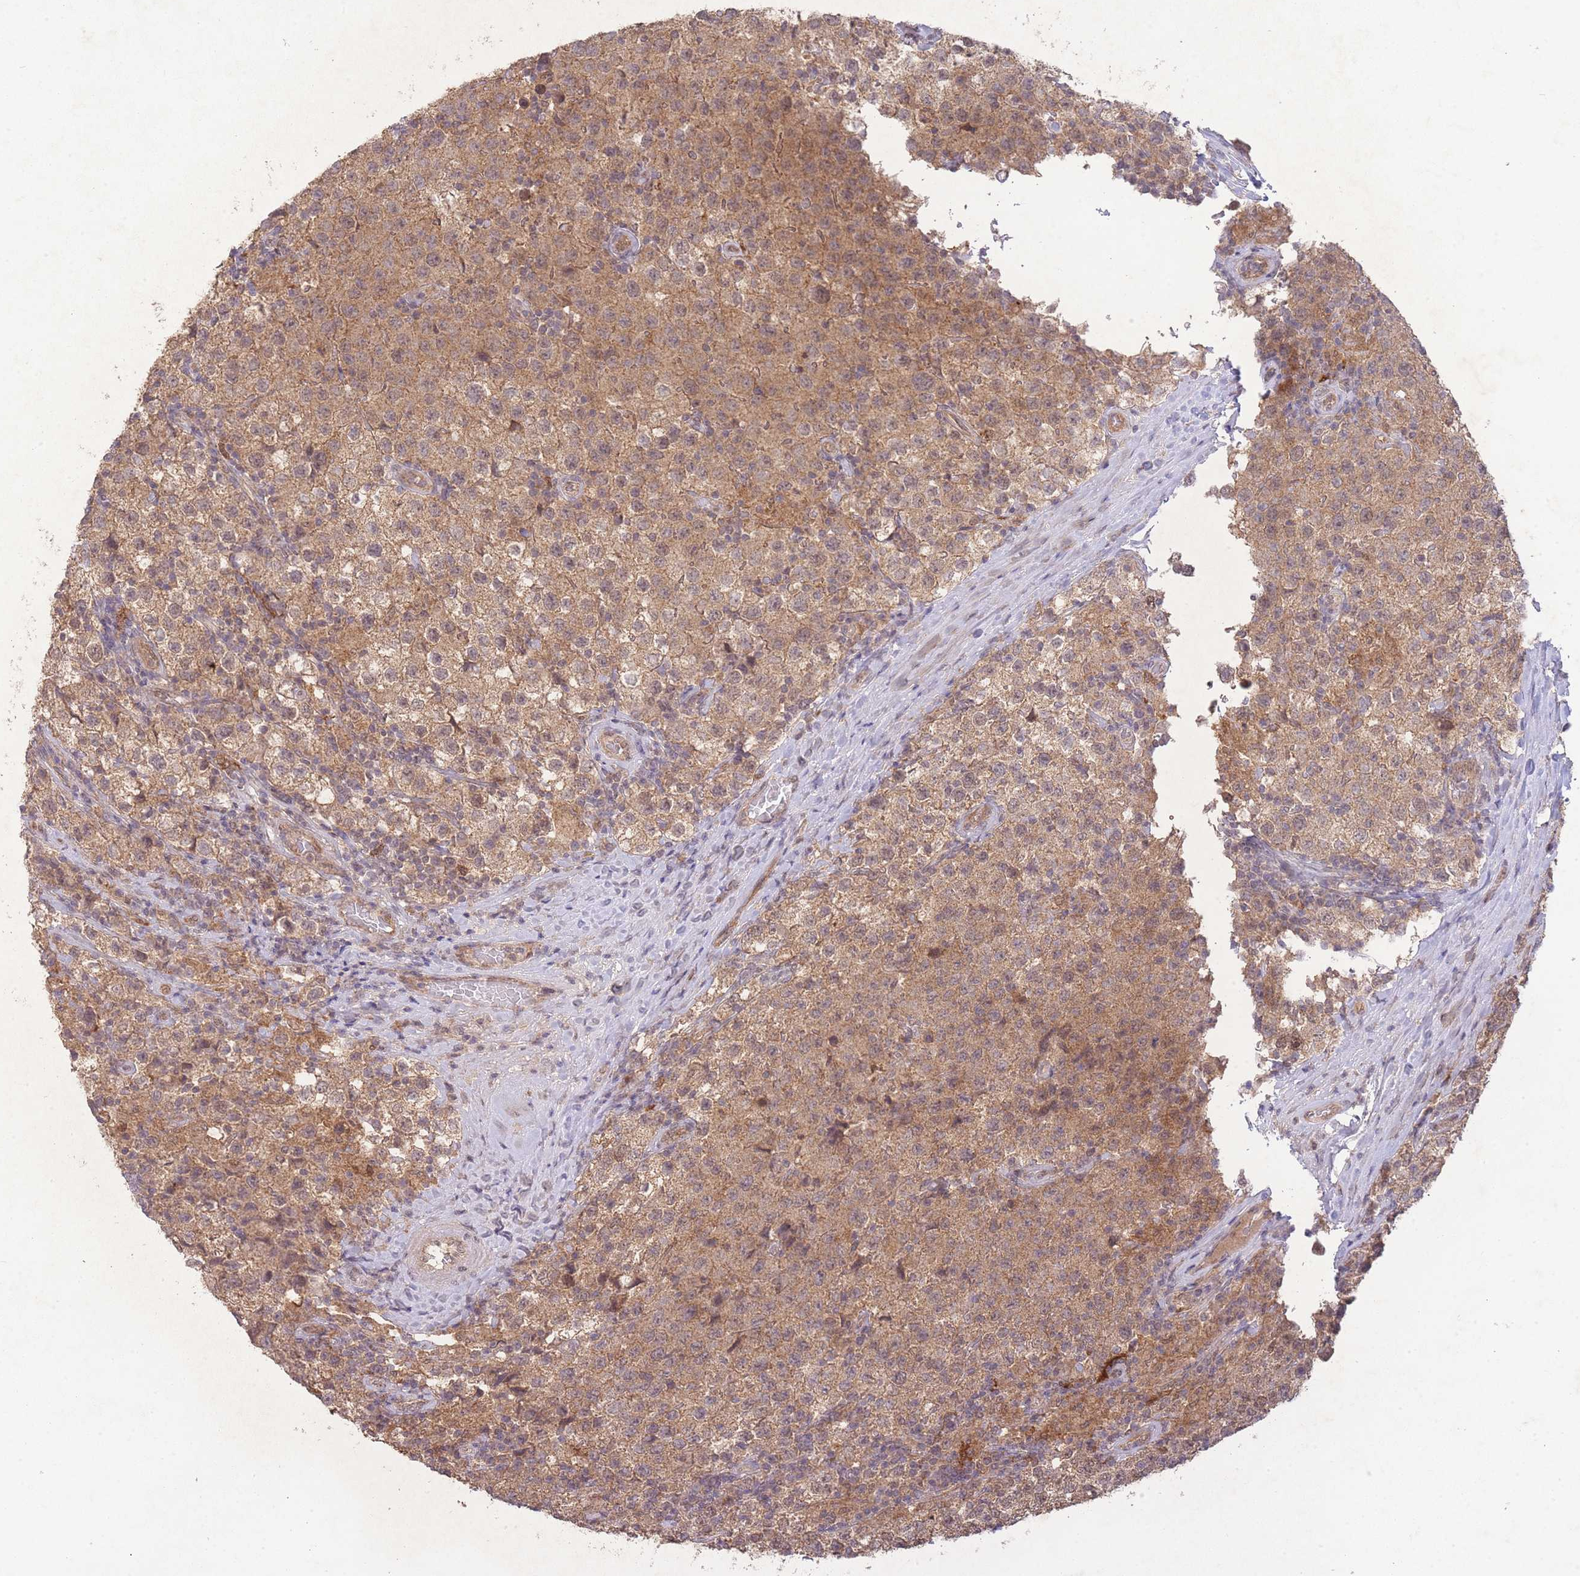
{"staining": {"intensity": "moderate", "quantity": ">75%", "location": "cytoplasmic/membranous,nuclear"}, "tissue": "testis cancer", "cell_type": "Tumor cells", "image_type": "cancer", "snomed": [{"axis": "morphology", "description": "Seminoma, NOS"}, {"axis": "morphology", "description": "Carcinoma, Embryonal, NOS"}, {"axis": "topography", "description": "Testis"}], "caption": "This is an image of IHC staining of testis cancer, which shows moderate expression in the cytoplasmic/membranous and nuclear of tumor cells.", "gene": "RNF144B", "patient": {"sex": "male", "age": 41}}